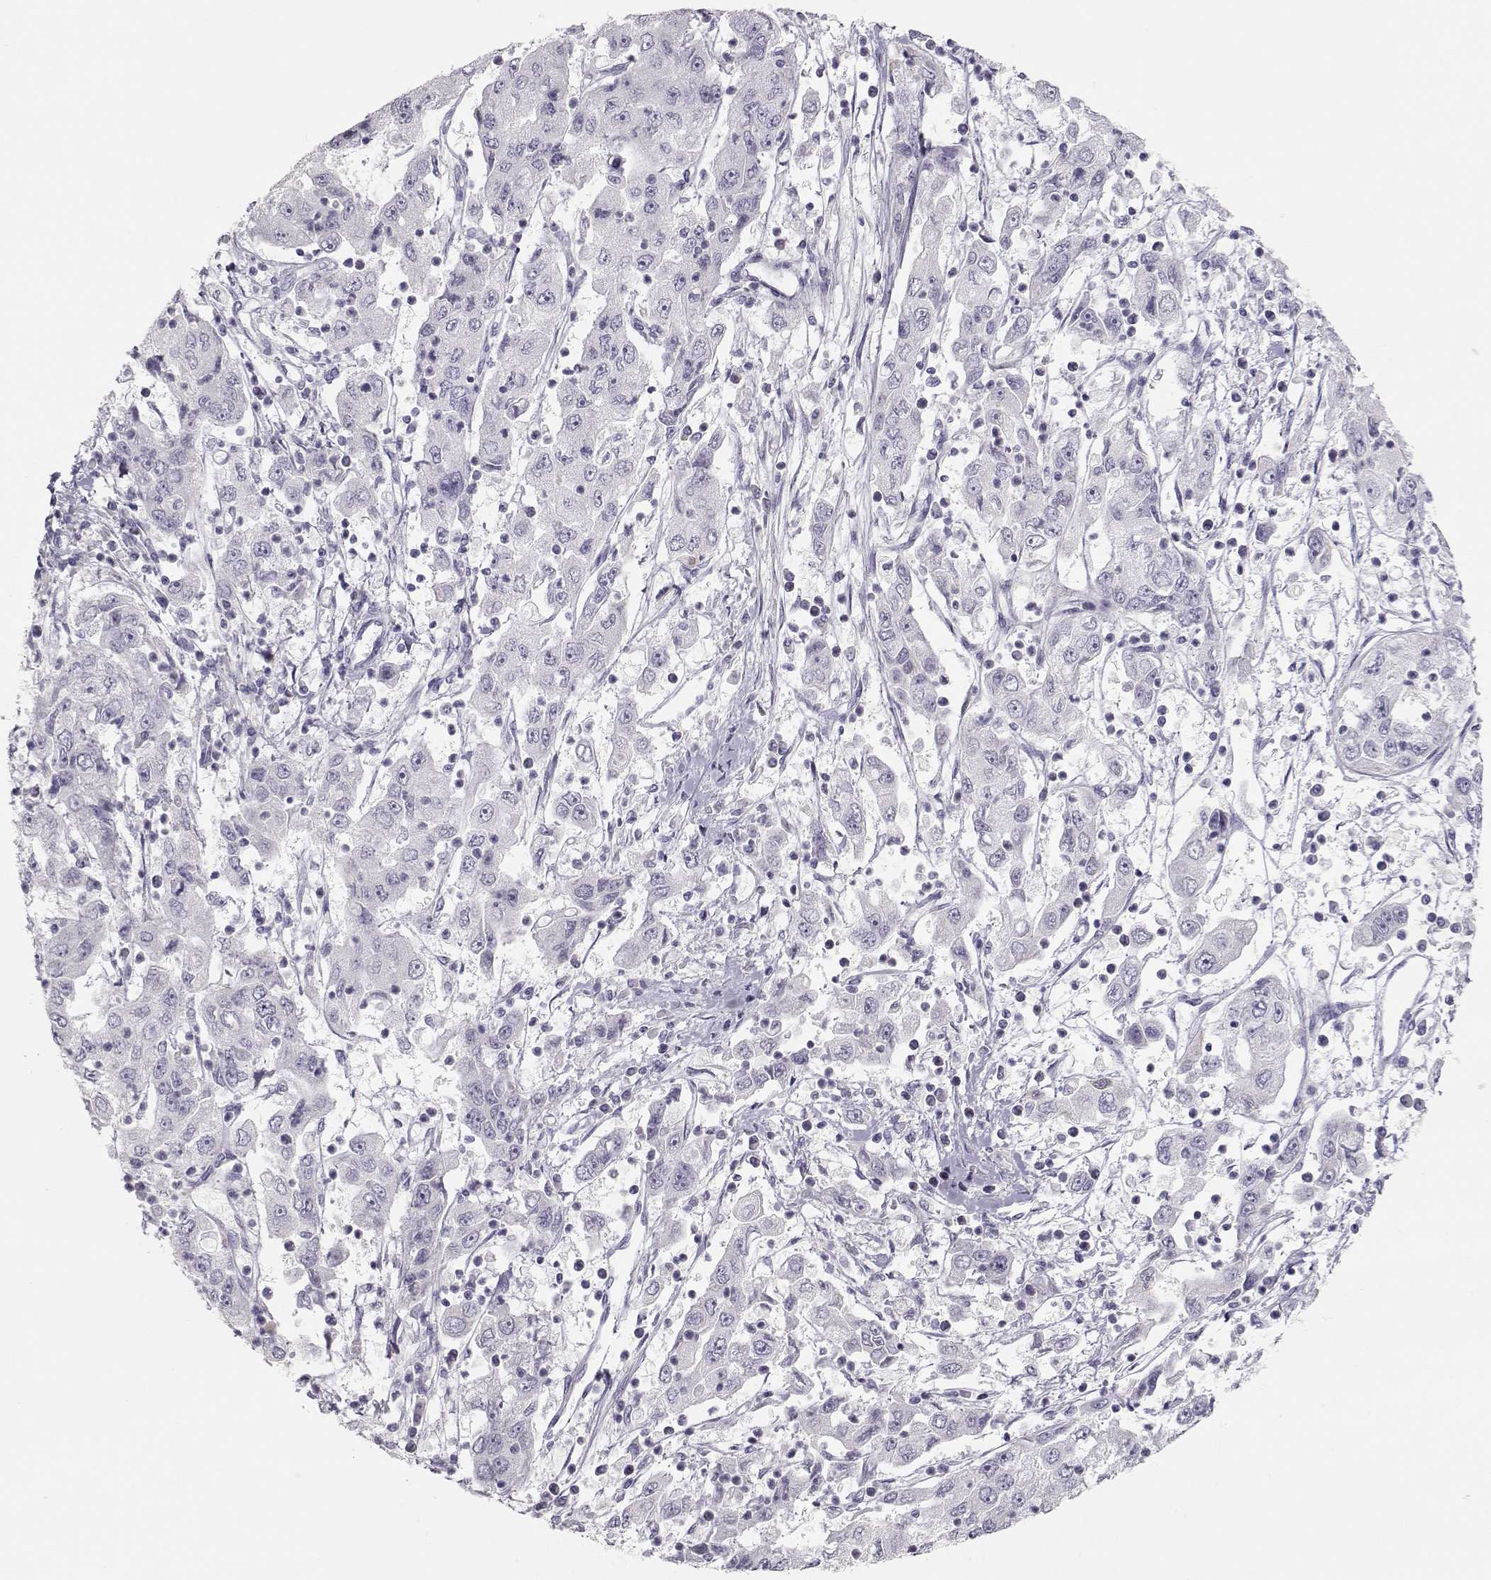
{"staining": {"intensity": "negative", "quantity": "none", "location": "none"}, "tissue": "cervical cancer", "cell_type": "Tumor cells", "image_type": "cancer", "snomed": [{"axis": "morphology", "description": "Squamous cell carcinoma, NOS"}, {"axis": "topography", "description": "Cervix"}], "caption": "Cervical cancer was stained to show a protein in brown. There is no significant staining in tumor cells.", "gene": "LEPR", "patient": {"sex": "female", "age": 36}}